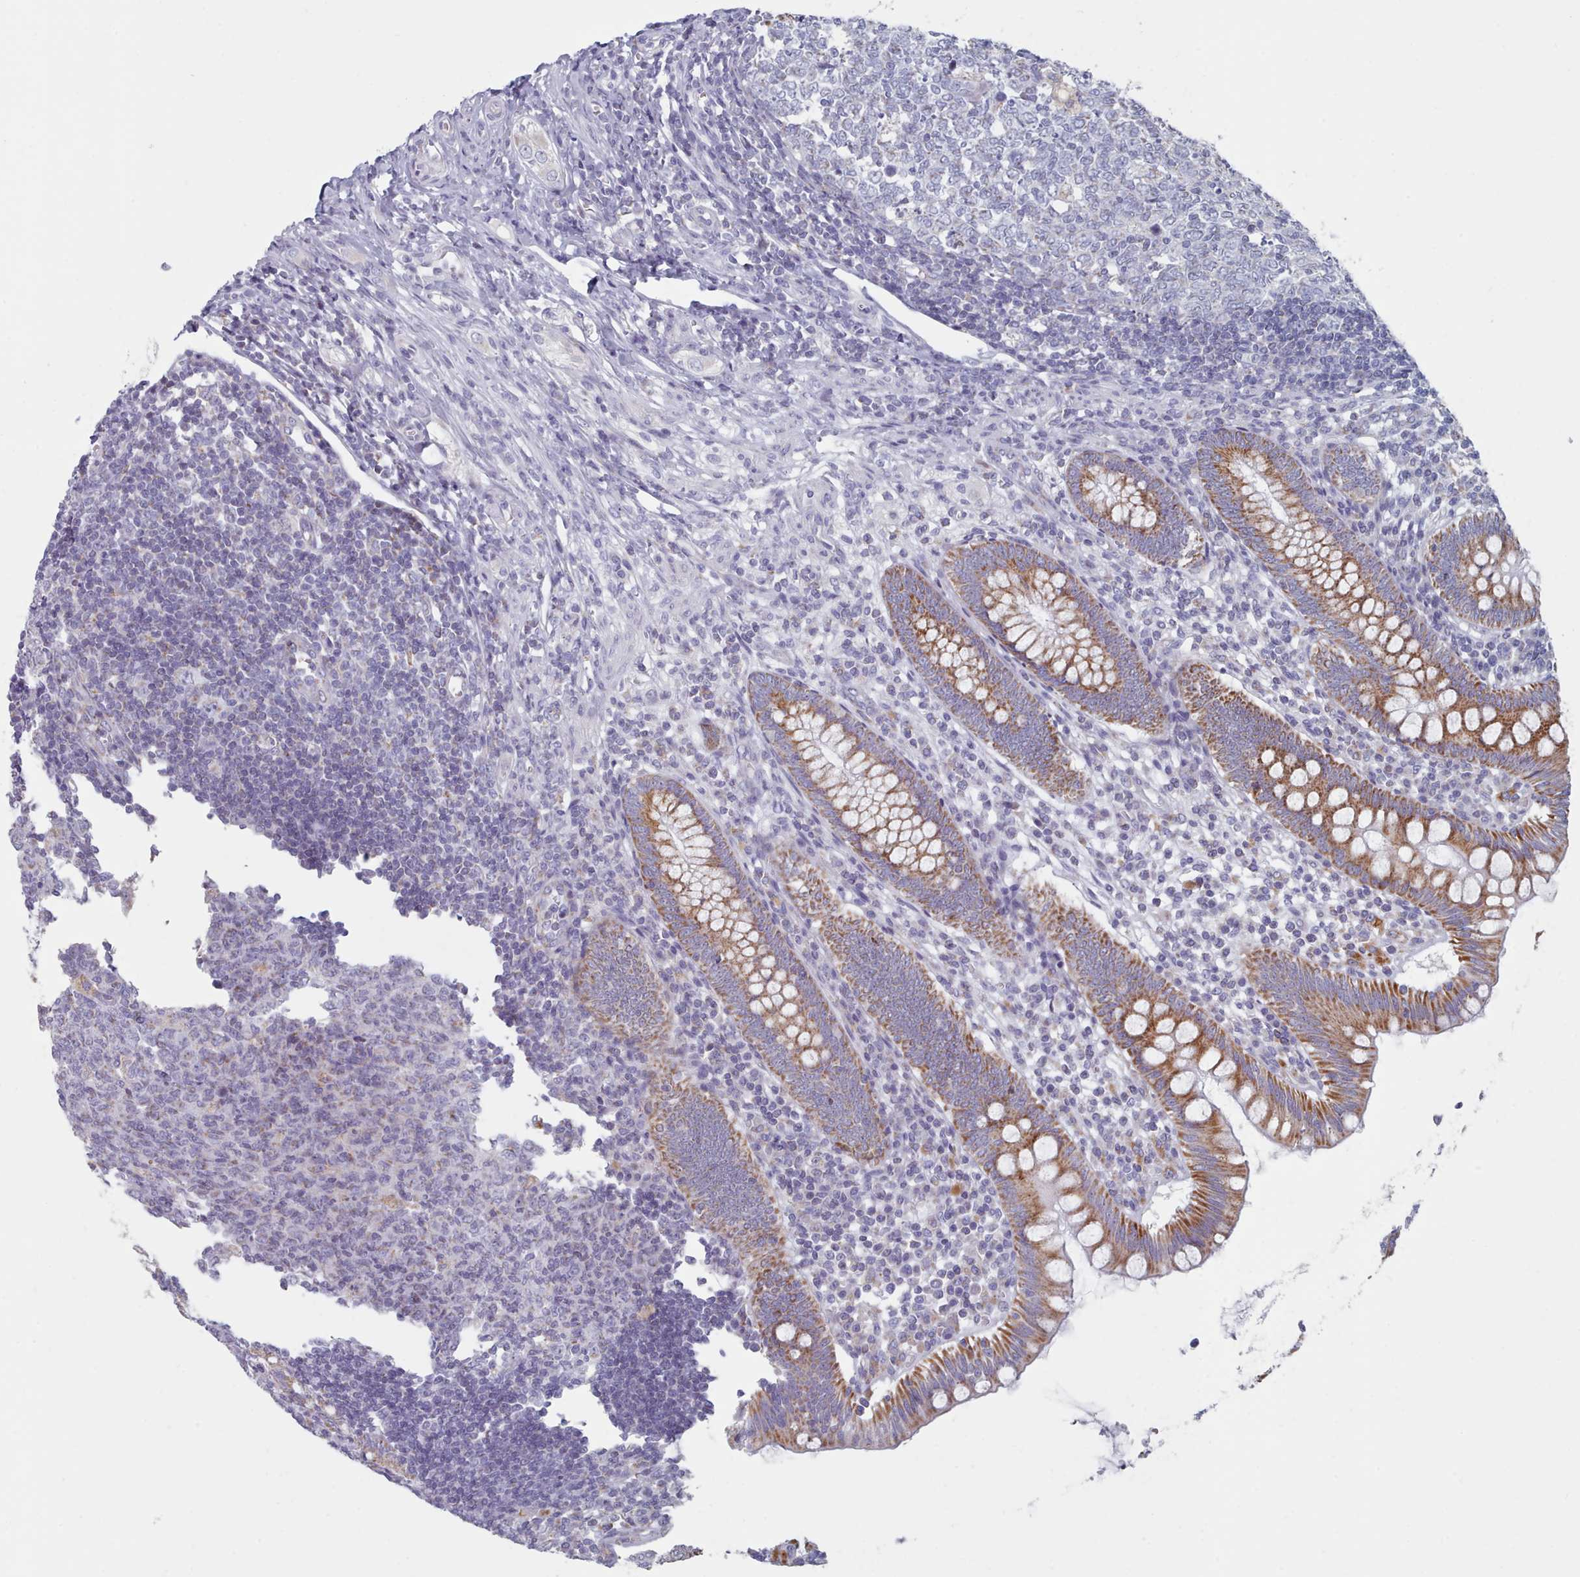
{"staining": {"intensity": "strong", "quantity": ">75%", "location": "cytoplasmic/membranous"}, "tissue": "appendix", "cell_type": "Glandular cells", "image_type": "normal", "snomed": [{"axis": "morphology", "description": "Normal tissue, NOS"}, {"axis": "topography", "description": "Appendix"}], "caption": "Immunohistochemical staining of benign human appendix exhibits high levels of strong cytoplasmic/membranous positivity in approximately >75% of glandular cells.", "gene": "FAM170B", "patient": {"sex": "male", "age": 14}}